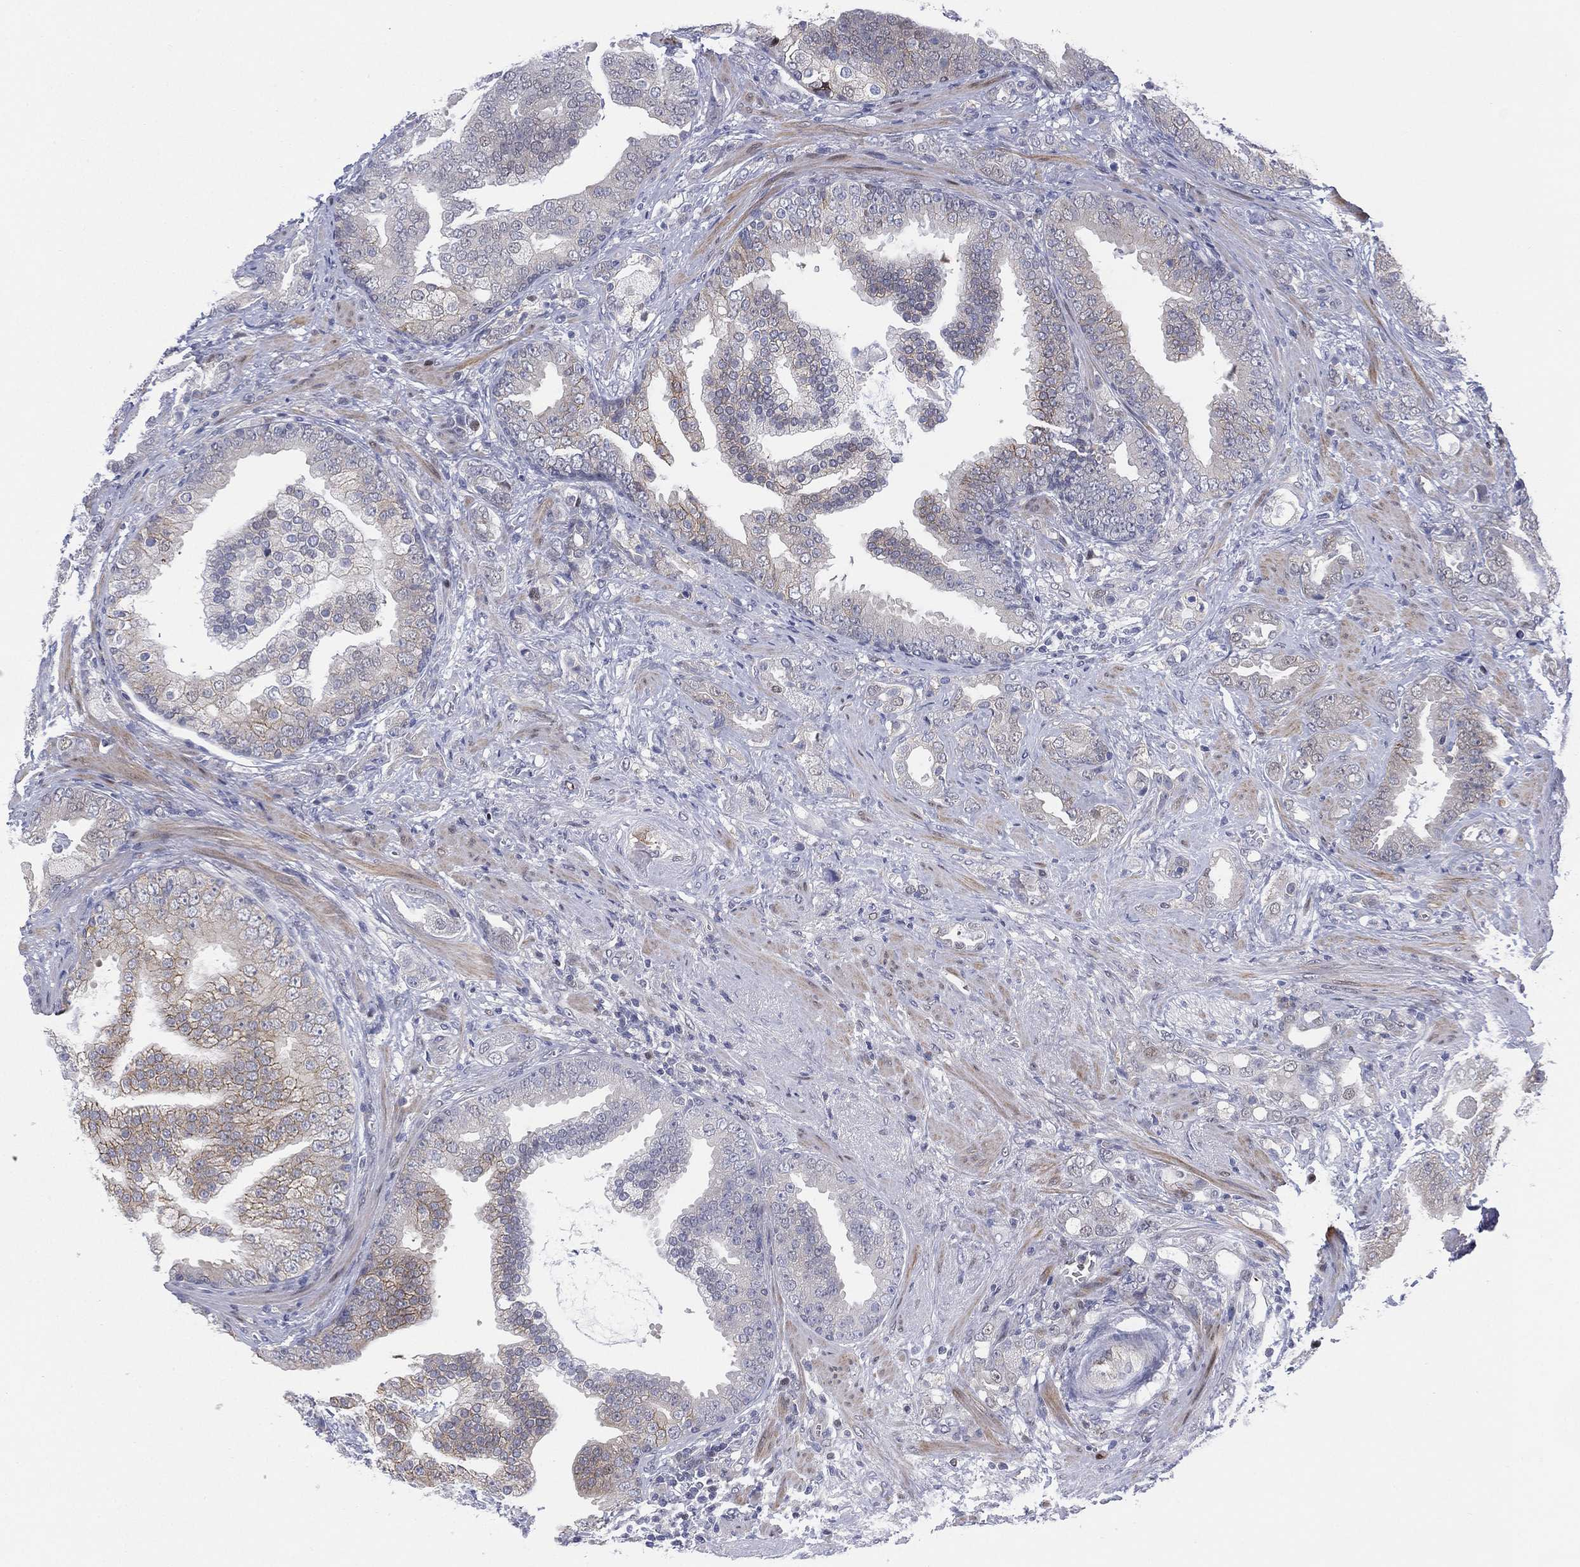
{"staining": {"intensity": "weak", "quantity": "<25%", "location": "cytoplasmic/membranous"}, "tissue": "prostate cancer", "cell_type": "Tumor cells", "image_type": "cancer", "snomed": [{"axis": "morphology", "description": "Adenocarcinoma, NOS"}, {"axis": "topography", "description": "Prostate"}], "caption": "Tumor cells are negative for brown protein staining in prostate adenocarcinoma.", "gene": "SLC4A4", "patient": {"sex": "male", "age": 57}}